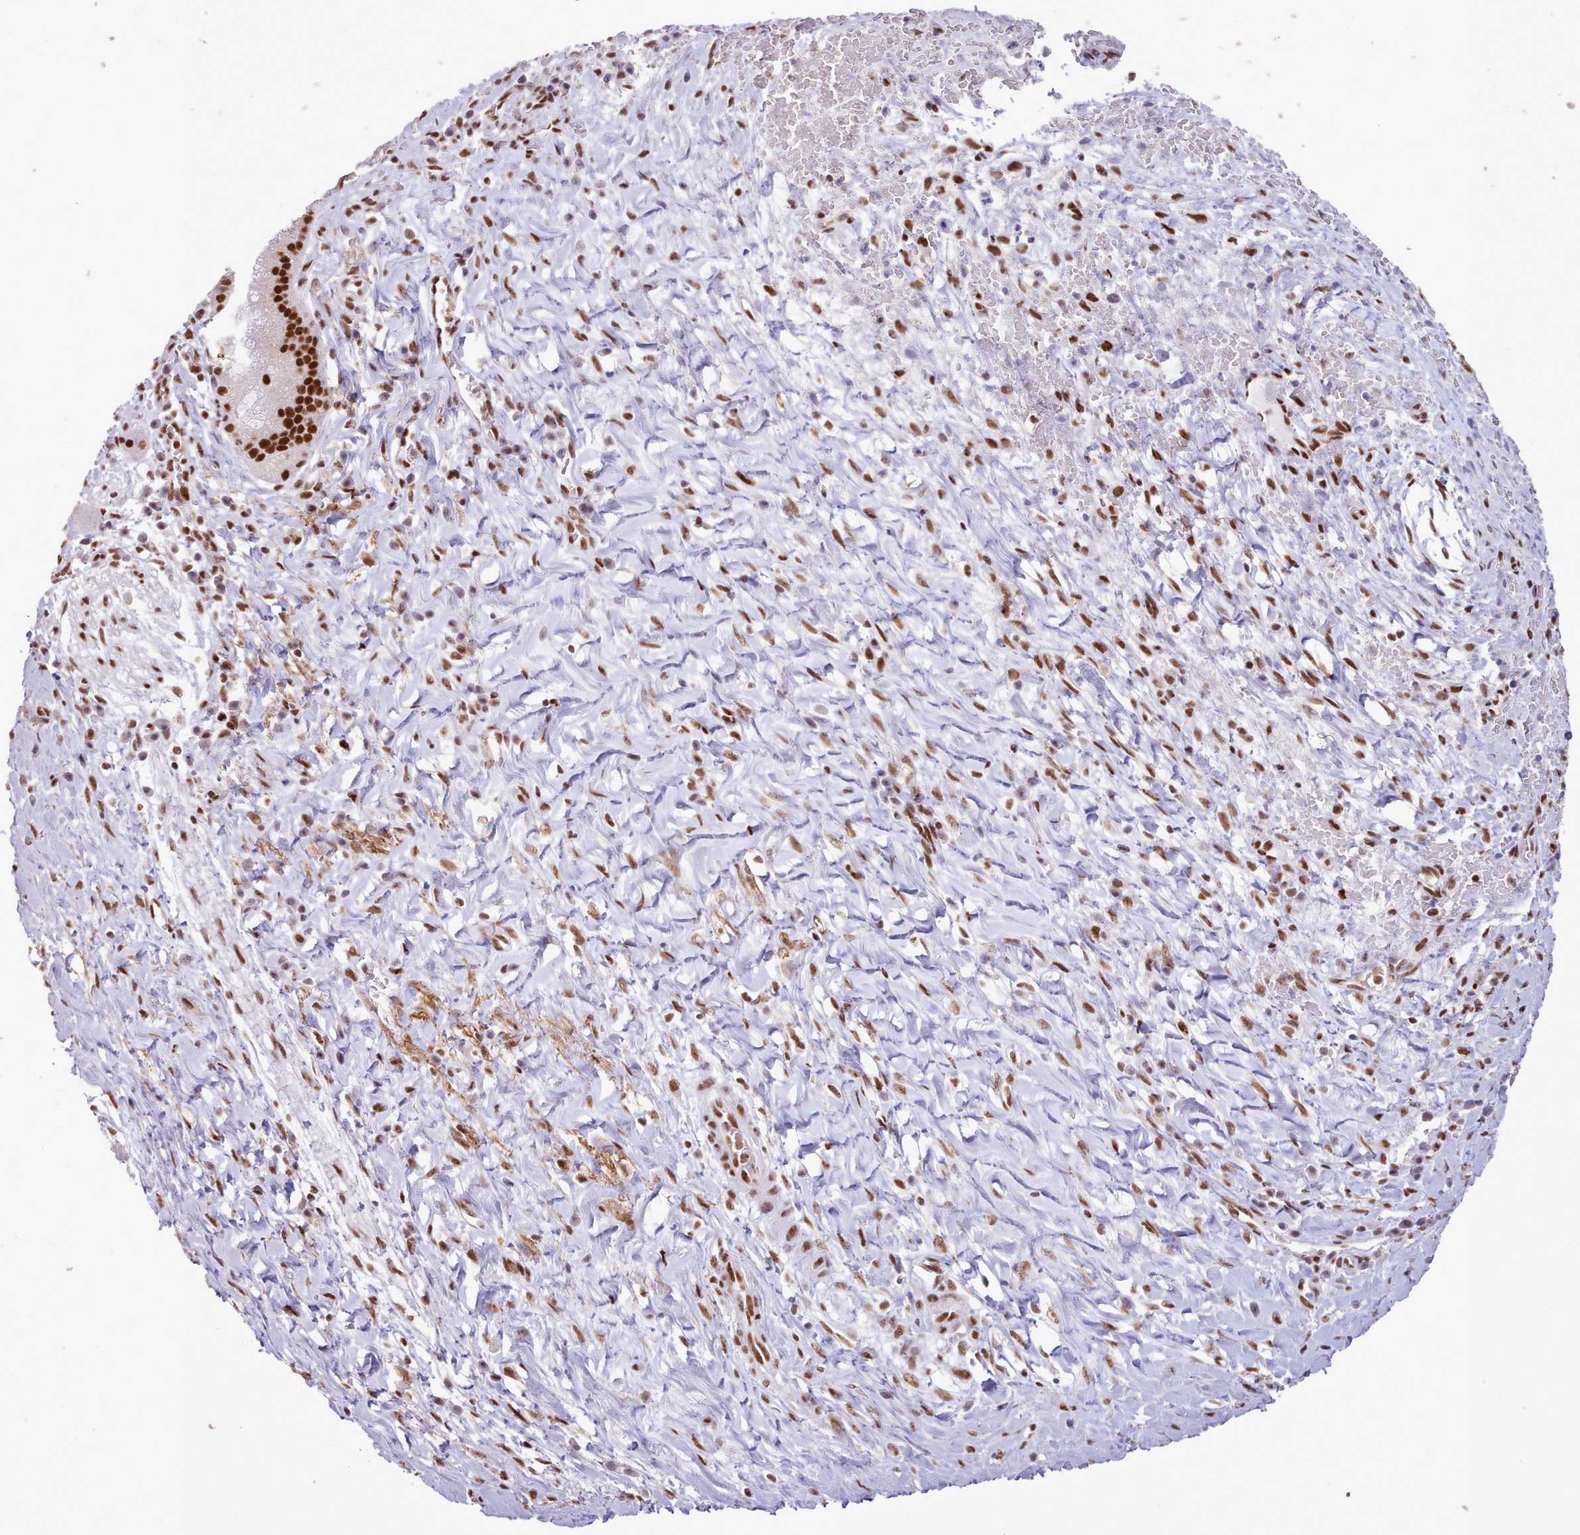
{"staining": {"intensity": "strong", "quantity": ">75%", "location": "nuclear"}, "tissue": "pancreatic cancer", "cell_type": "Tumor cells", "image_type": "cancer", "snomed": [{"axis": "morphology", "description": "Adenocarcinoma, NOS"}, {"axis": "topography", "description": "Pancreas"}], "caption": "Pancreatic cancer (adenocarcinoma) stained for a protein displays strong nuclear positivity in tumor cells. The staining was performed using DAB to visualize the protein expression in brown, while the nuclei were stained in blue with hematoxylin (Magnification: 20x).", "gene": "TAF15", "patient": {"sex": "male", "age": 72}}